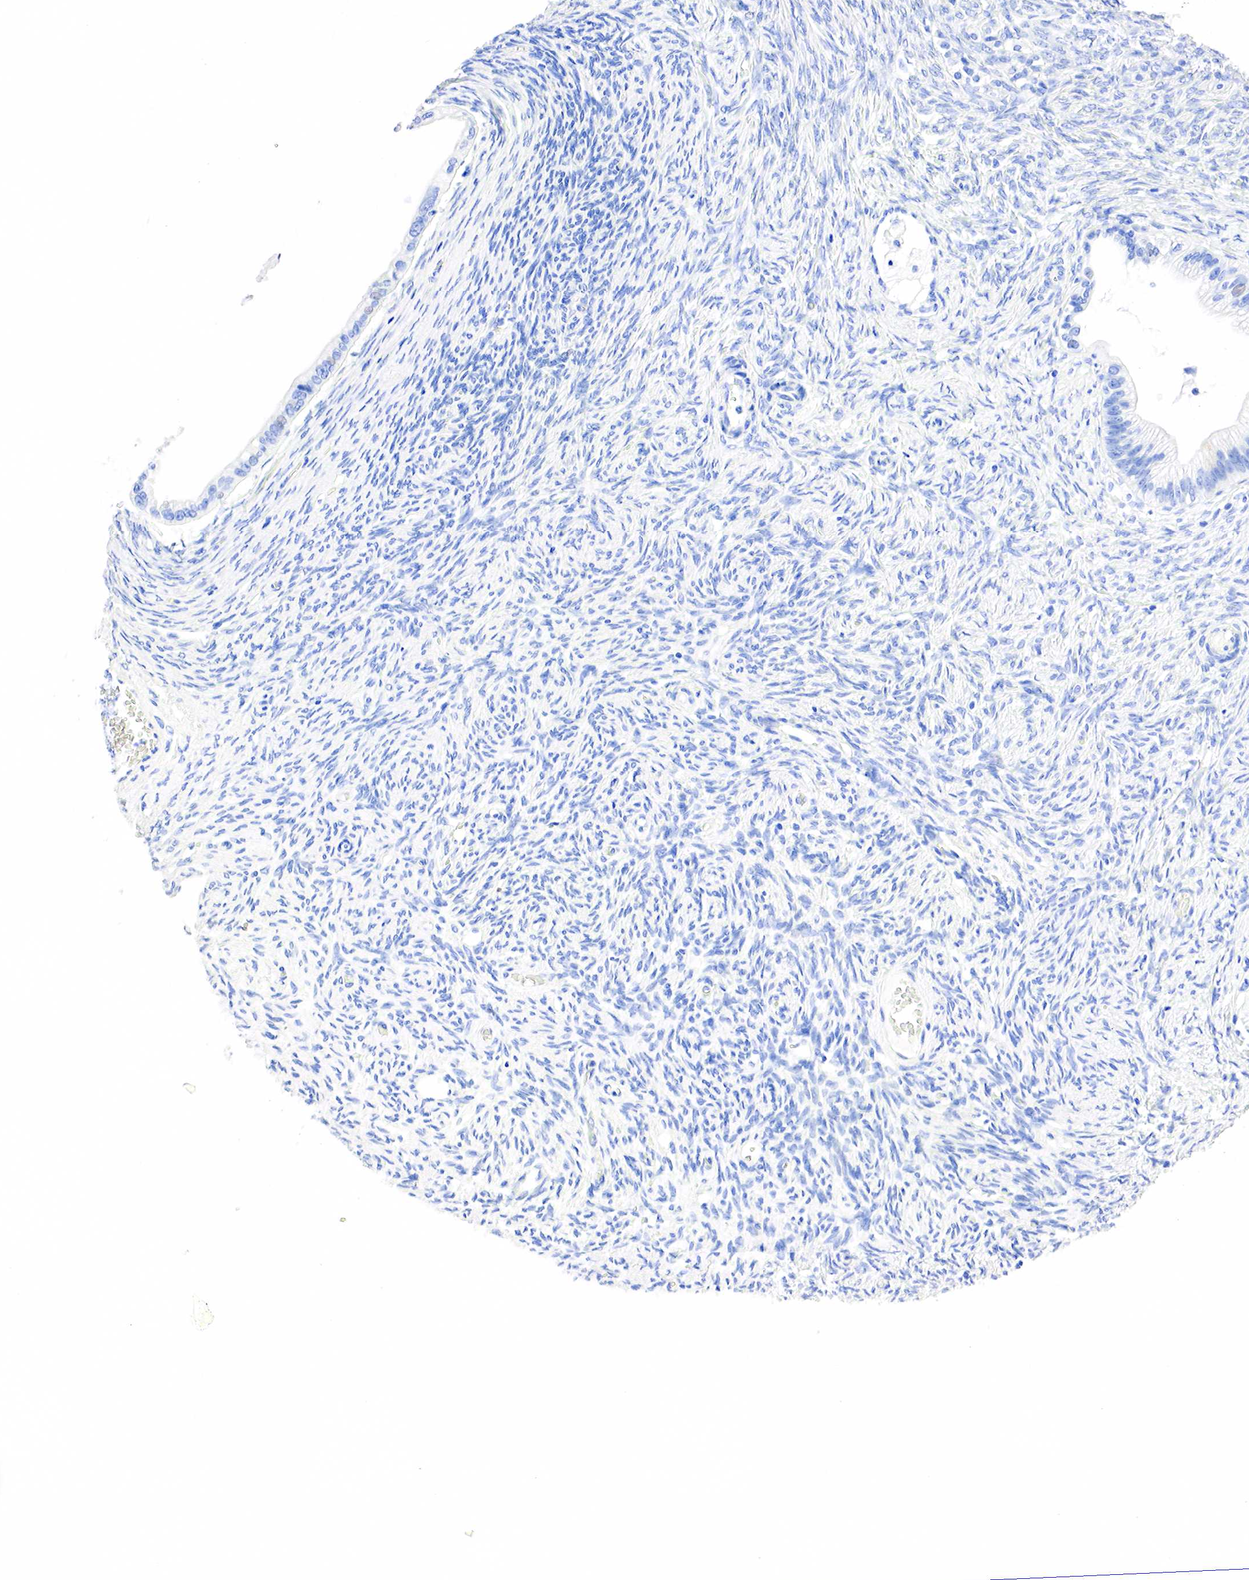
{"staining": {"intensity": "negative", "quantity": "none", "location": "none"}, "tissue": "ovarian cancer", "cell_type": "Tumor cells", "image_type": "cancer", "snomed": [{"axis": "morphology", "description": "Cystadenocarcinoma, mucinous, NOS"}, {"axis": "topography", "description": "Ovary"}], "caption": "Mucinous cystadenocarcinoma (ovarian) was stained to show a protein in brown. There is no significant positivity in tumor cells.", "gene": "PTH", "patient": {"sex": "female", "age": 57}}